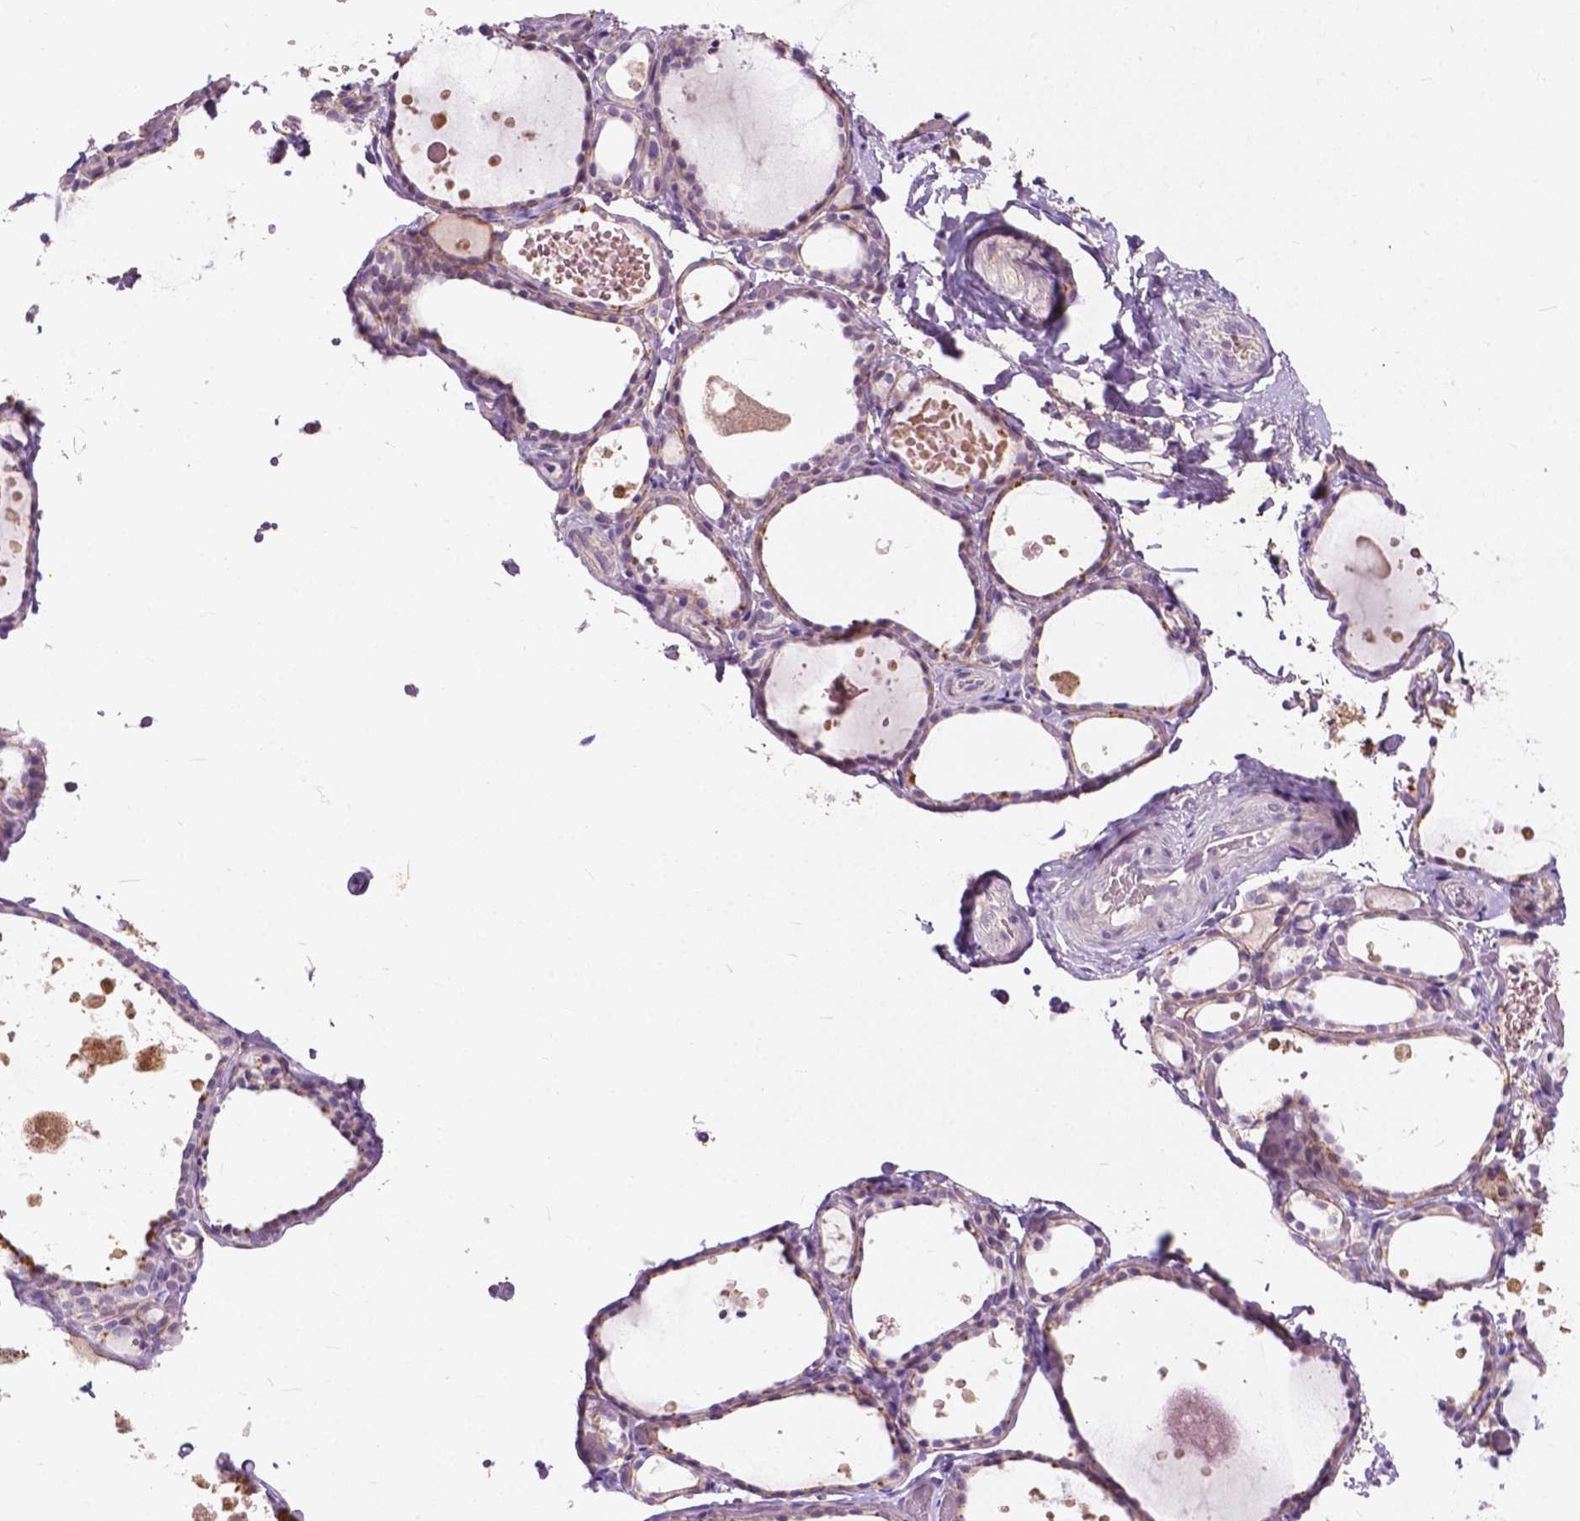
{"staining": {"intensity": "moderate", "quantity": "<25%", "location": "cytoplasmic/membranous"}, "tissue": "thyroid gland", "cell_type": "Glandular cells", "image_type": "normal", "snomed": [{"axis": "morphology", "description": "Normal tissue, NOS"}, {"axis": "topography", "description": "Thyroid gland"}], "caption": "Moderate cytoplasmic/membranous staining is present in approximately <25% of glandular cells in unremarkable thyroid gland. (brown staining indicates protein expression, while blue staining denotes nuclei).", "gene": "GPR37", "patient": {"sex": "female", "age": 56}}